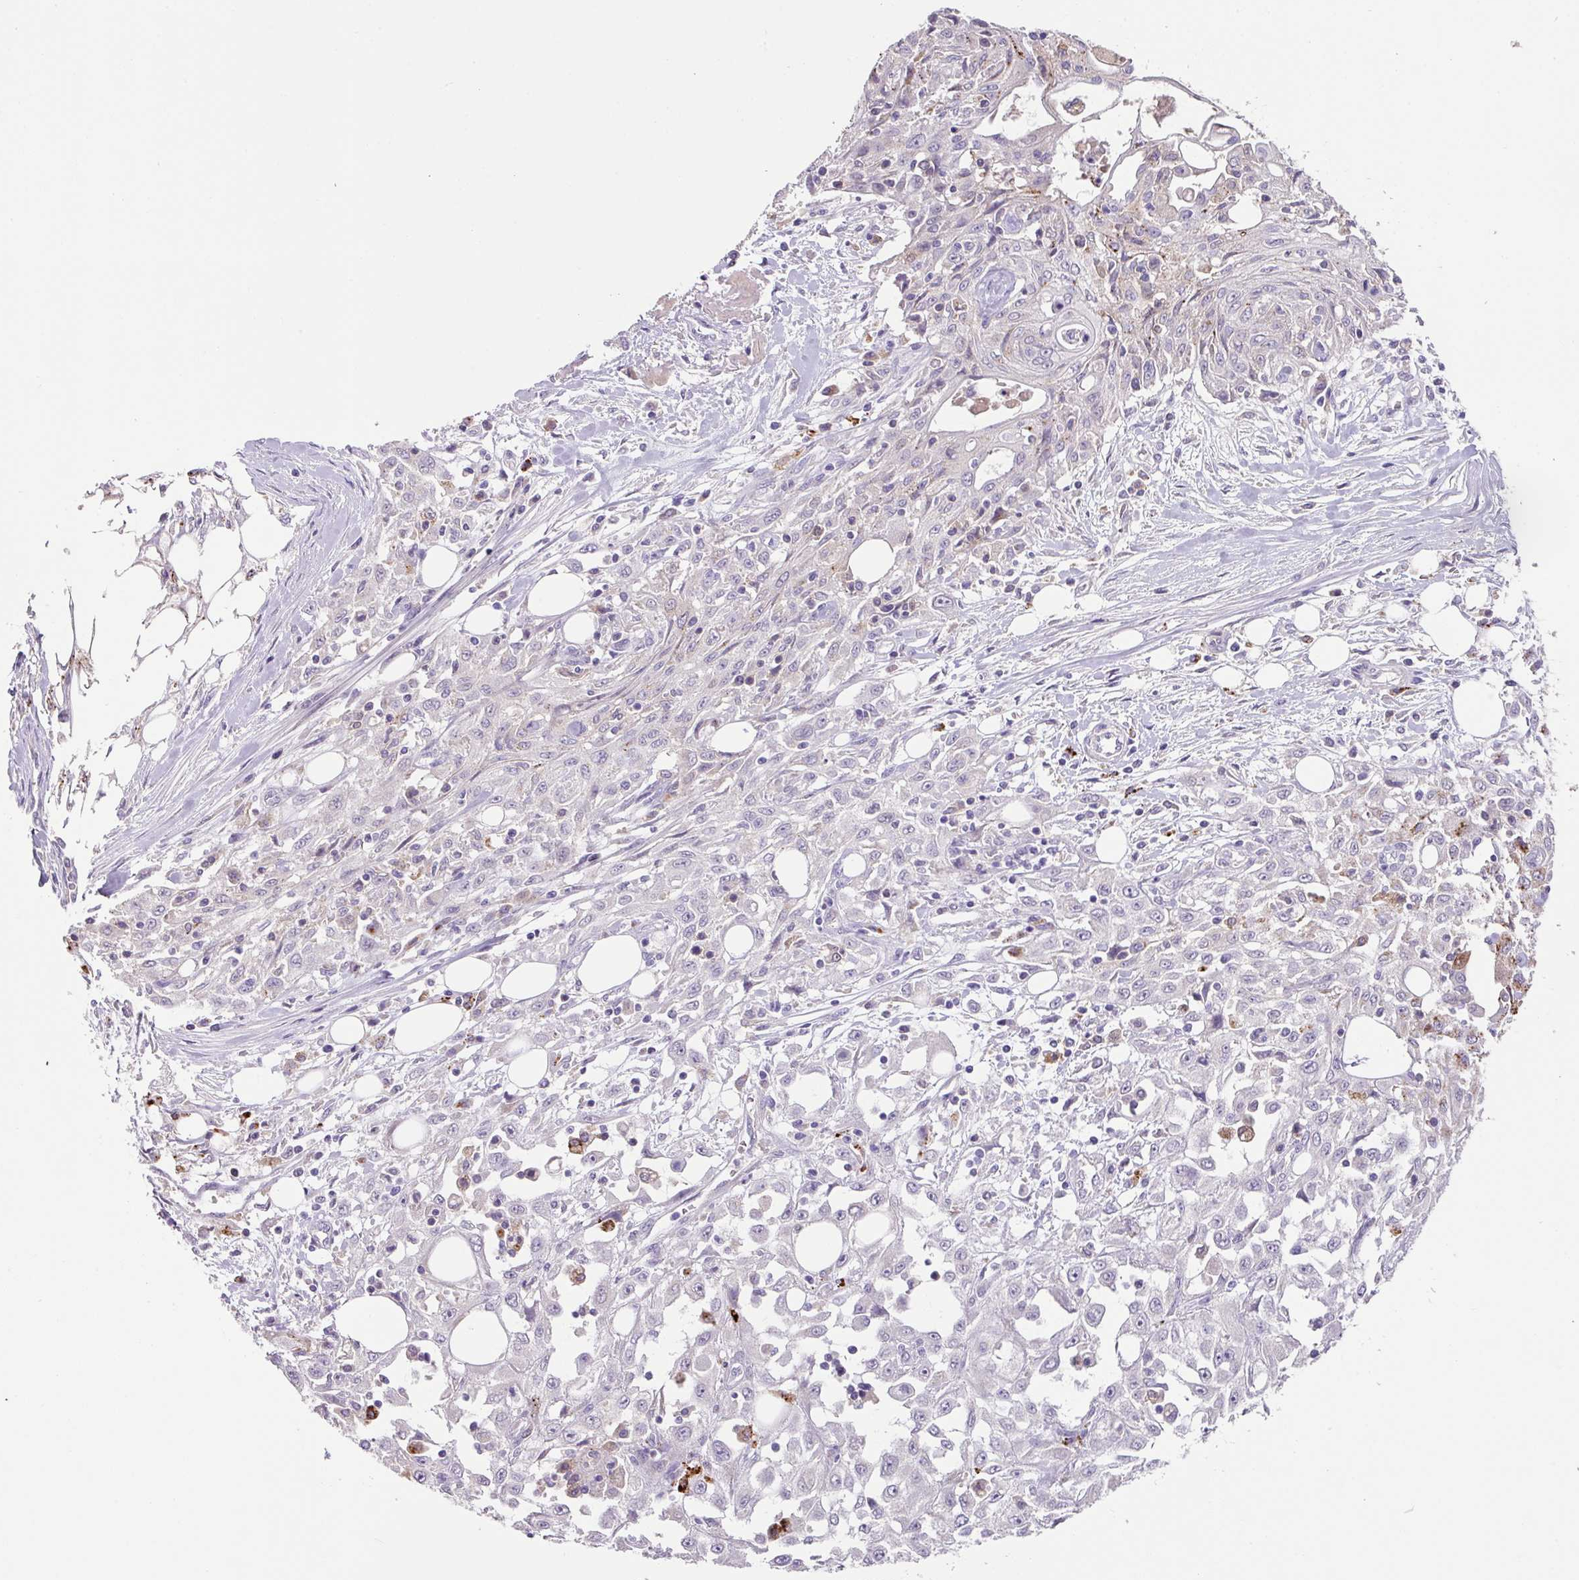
{"staining": {"intensity": "moderate", "quantity": "<25%", "location": "cytoplasmic/membranous"}, "tissue": "skin cancer", "cell_type": "Tumor cells", "image_type": "cancer", "snomed": [{"axis": "morphology", "description": "Squamous cell carcinoma, NOS"}, {"axis": "morphology", "description": "Squamous cell carcinoma, metastatic, NOS"}, {"axis": "topography", "description": "Skin"}, {"axis": "topography", "description": "Lymph node"}], "caption": "Immunohistochemistry (IHC) of human skin cancer reveals low levels of moderate cytoplasmic/membranous expression in about <25% of tumor cells. Ihc stains the protein of interest in brown and the nuclei are stained blue.", "gene": "PLEKHH3", "patient": {"sex": "male", "age": 75}}